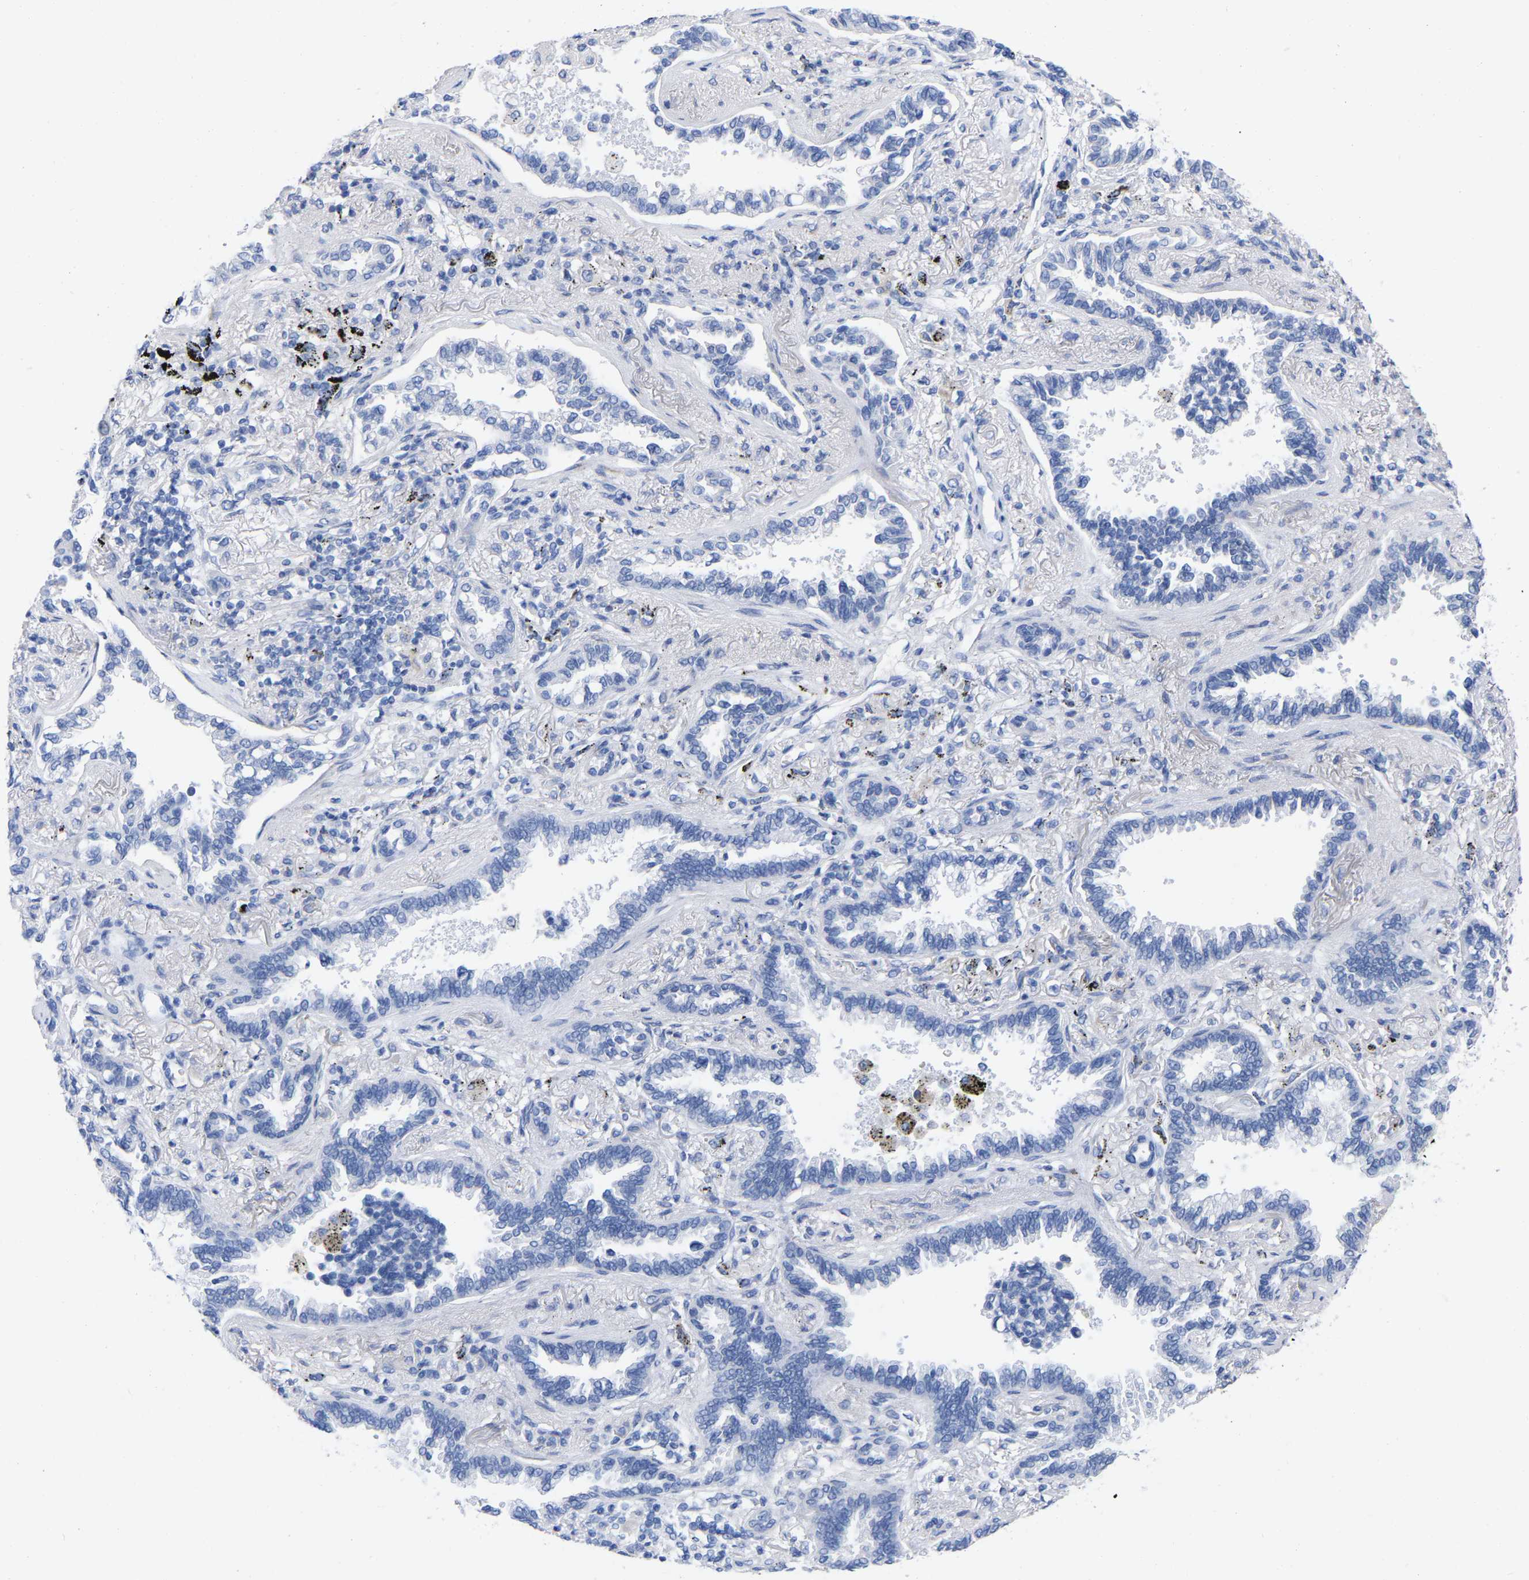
{"staining": {"intensity": "negative", "quantity": "none", "location": "none"}, "tissue": "lung cancer", "cell_type": "Tumor cells", "image_type": "cancer", "snomed": [{"axis": "morphology", "description": "Normal tissue, NOS"}, {"axis": "morphology", "description": "Adenocarcinoma, NOS"}, {"axis": "topography", "description": "Lung"}], "caption": "This is an IHC micrograph of human lung cancer (adenocarcinoma). There is no expression in tumor cells.", "gene": "HAPLN1", "patient": {"sex": "male", "age": 59}}